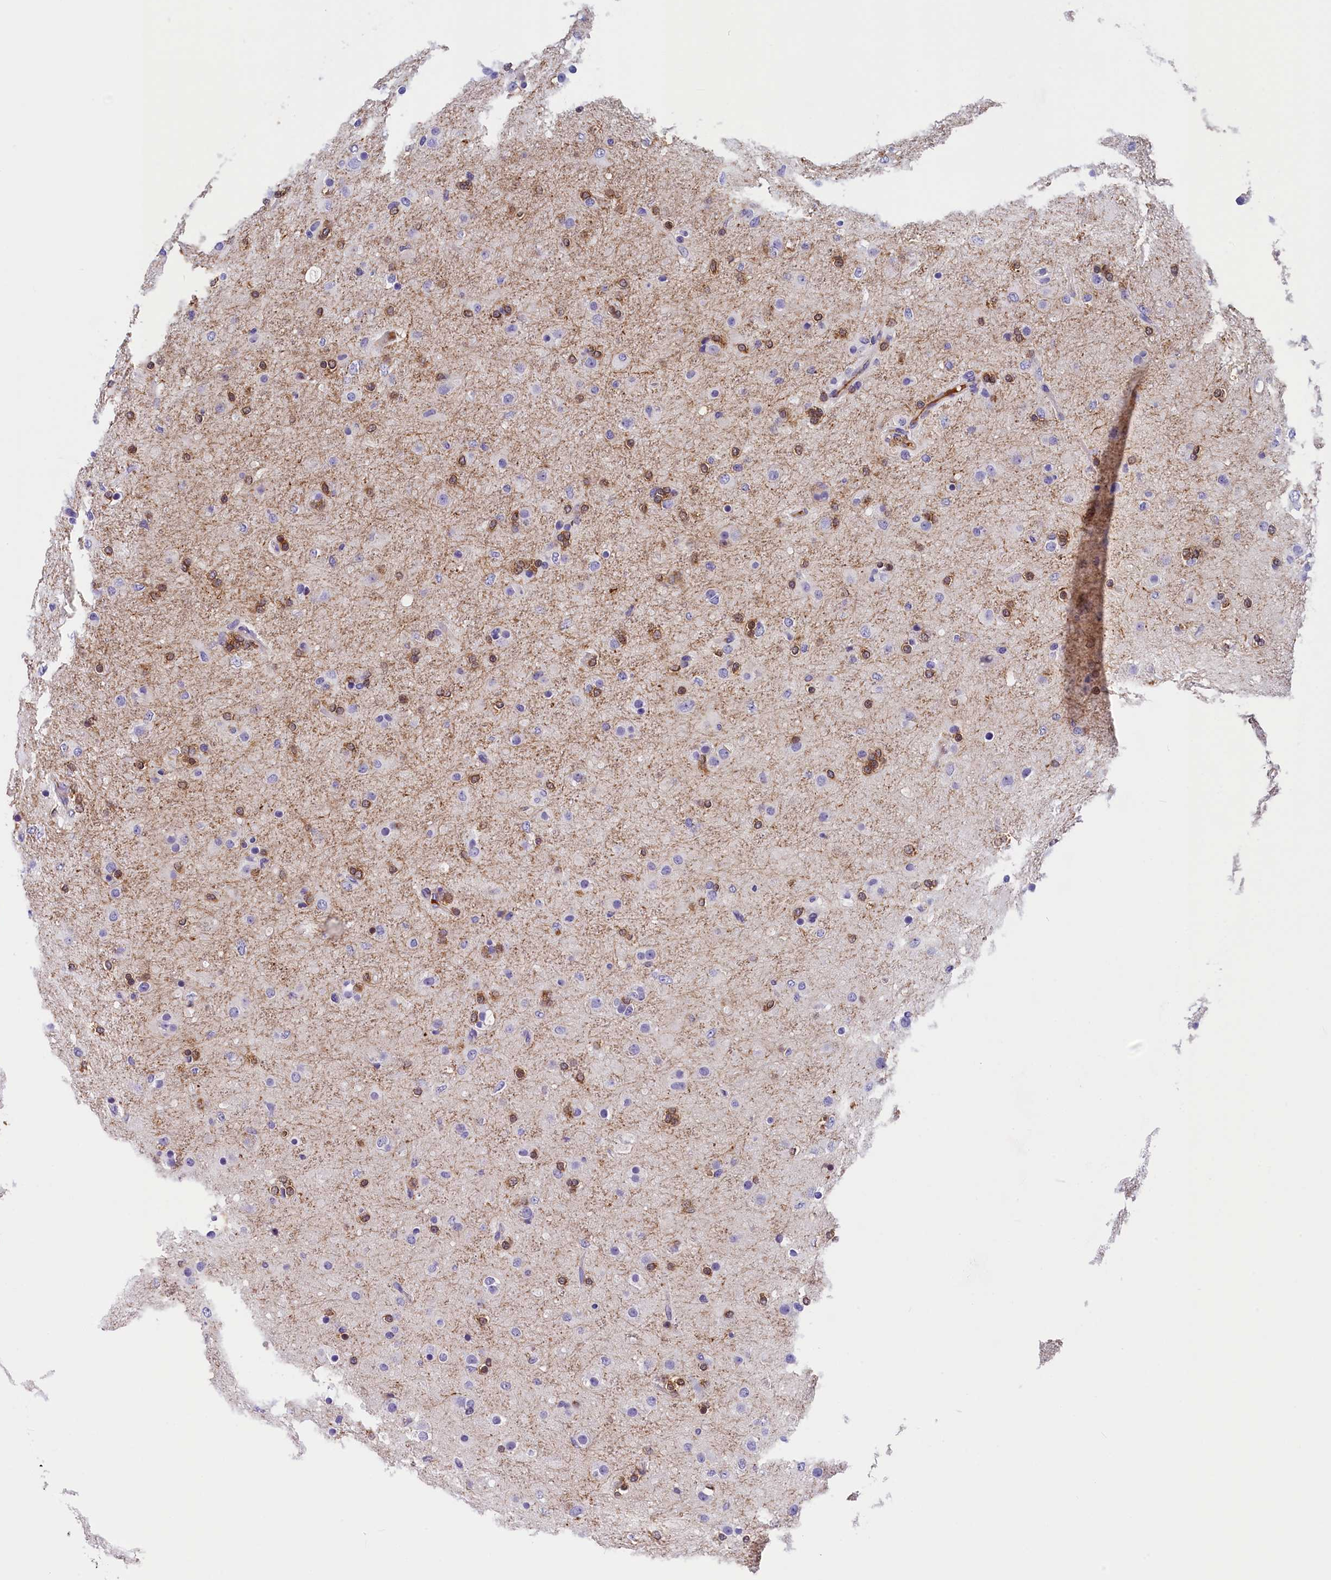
{"staining": {"intensity": "moderate", "quantity": "<25%", "location": "cytoplasmic/membranous"}, "tissue": "glioma", "cell_type": "Tumor cells", "image_type": "cancer", "snomed": [{"axis": "morphology", "description": "Glioma, malignant, Low grade"}, {"axis": "topography", "description": "Brain"}], "caption": "Protein expression analysis of human malignant glioma (low-grade) reveals moderate cytoplasmic/membranous staining in approximately <25% of tumor cells.", "gene": "BCL2L13", "patient": {"sex": "male", "age": 65}}